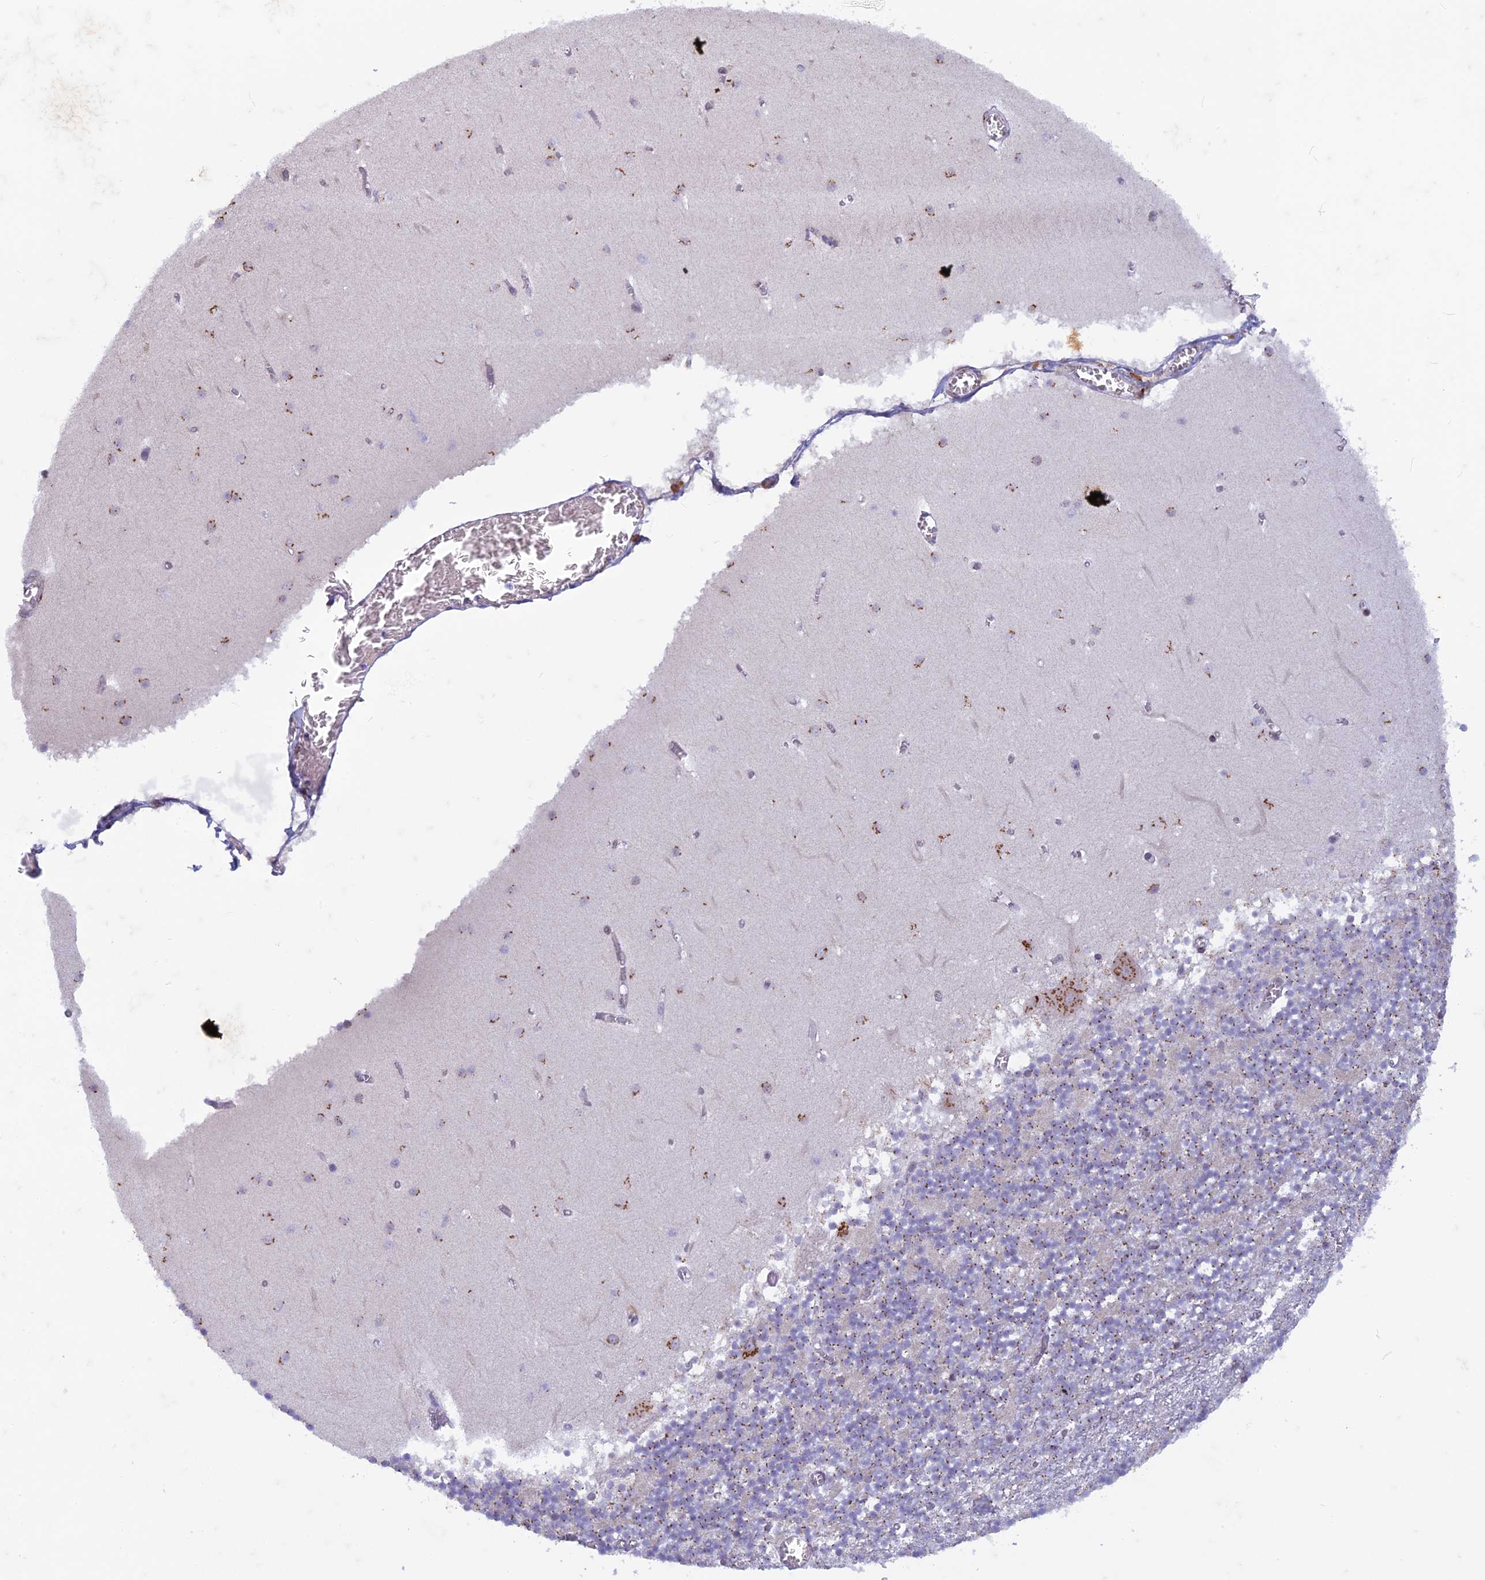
{"staining": {"intensity": "moderate", "quantity": "25%-75%", "location": "cytoplasmic/membranous"}, "tissue": "cerebellum", "cell_type": "Cells in granular layer", "image_type": "normal", "snomed": [{"axis": "morphology", "description": "Normal tissue, NOS"}, {"axis": "topography", "description": "Cerebellum"}], "caption": "The immunohistochemical stain shows moderate cytoplasmic/membranous positivity in cells in granular layer of unremarkable cerebellum.", "gene": "FAM3C", "patient": {"sex": "female", "age": 28}}